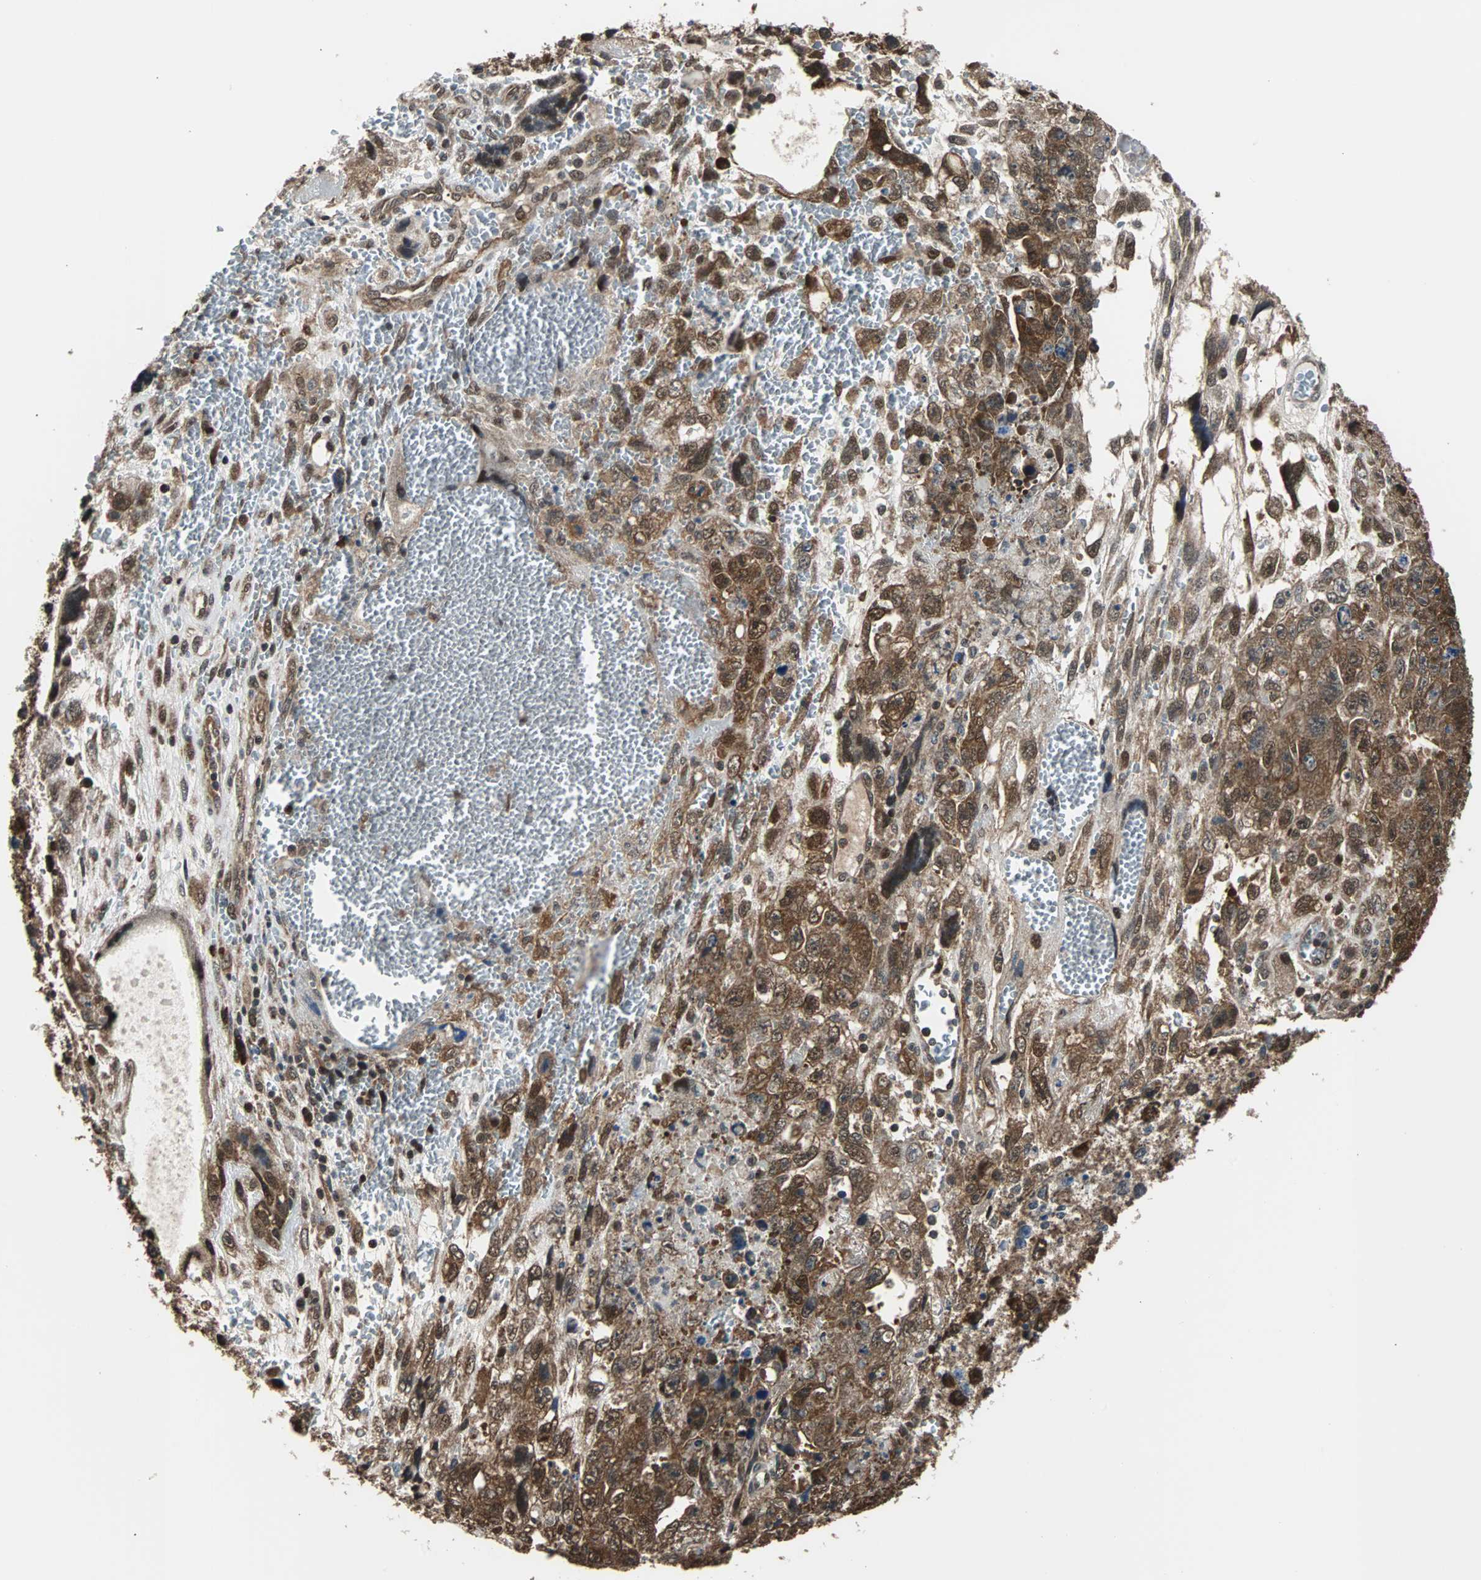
{"staining": {"intensity": "strong", "quantity": ">75%", "location": "cytoplasmic/membranous,nuclear"}, "tissue": "testis cancer", "cell_type": "Tumor cells", "image_type": "cancer", "snomed": [{"axis": "morphology", "description": "Carcinoma, Embryonal, NOS"}, {"axis": "topography", "description": "Testis"}], "caption": "This image reveals immunohistochemistry (IHC) staining of human testis cancer (embryonal carcinoma), with high strong cytoplasmic/membranous and nuclear positivity in about >75% of tumor cells.", "gene": "VCP", "patient": {"sex": "male", "age": 28}}